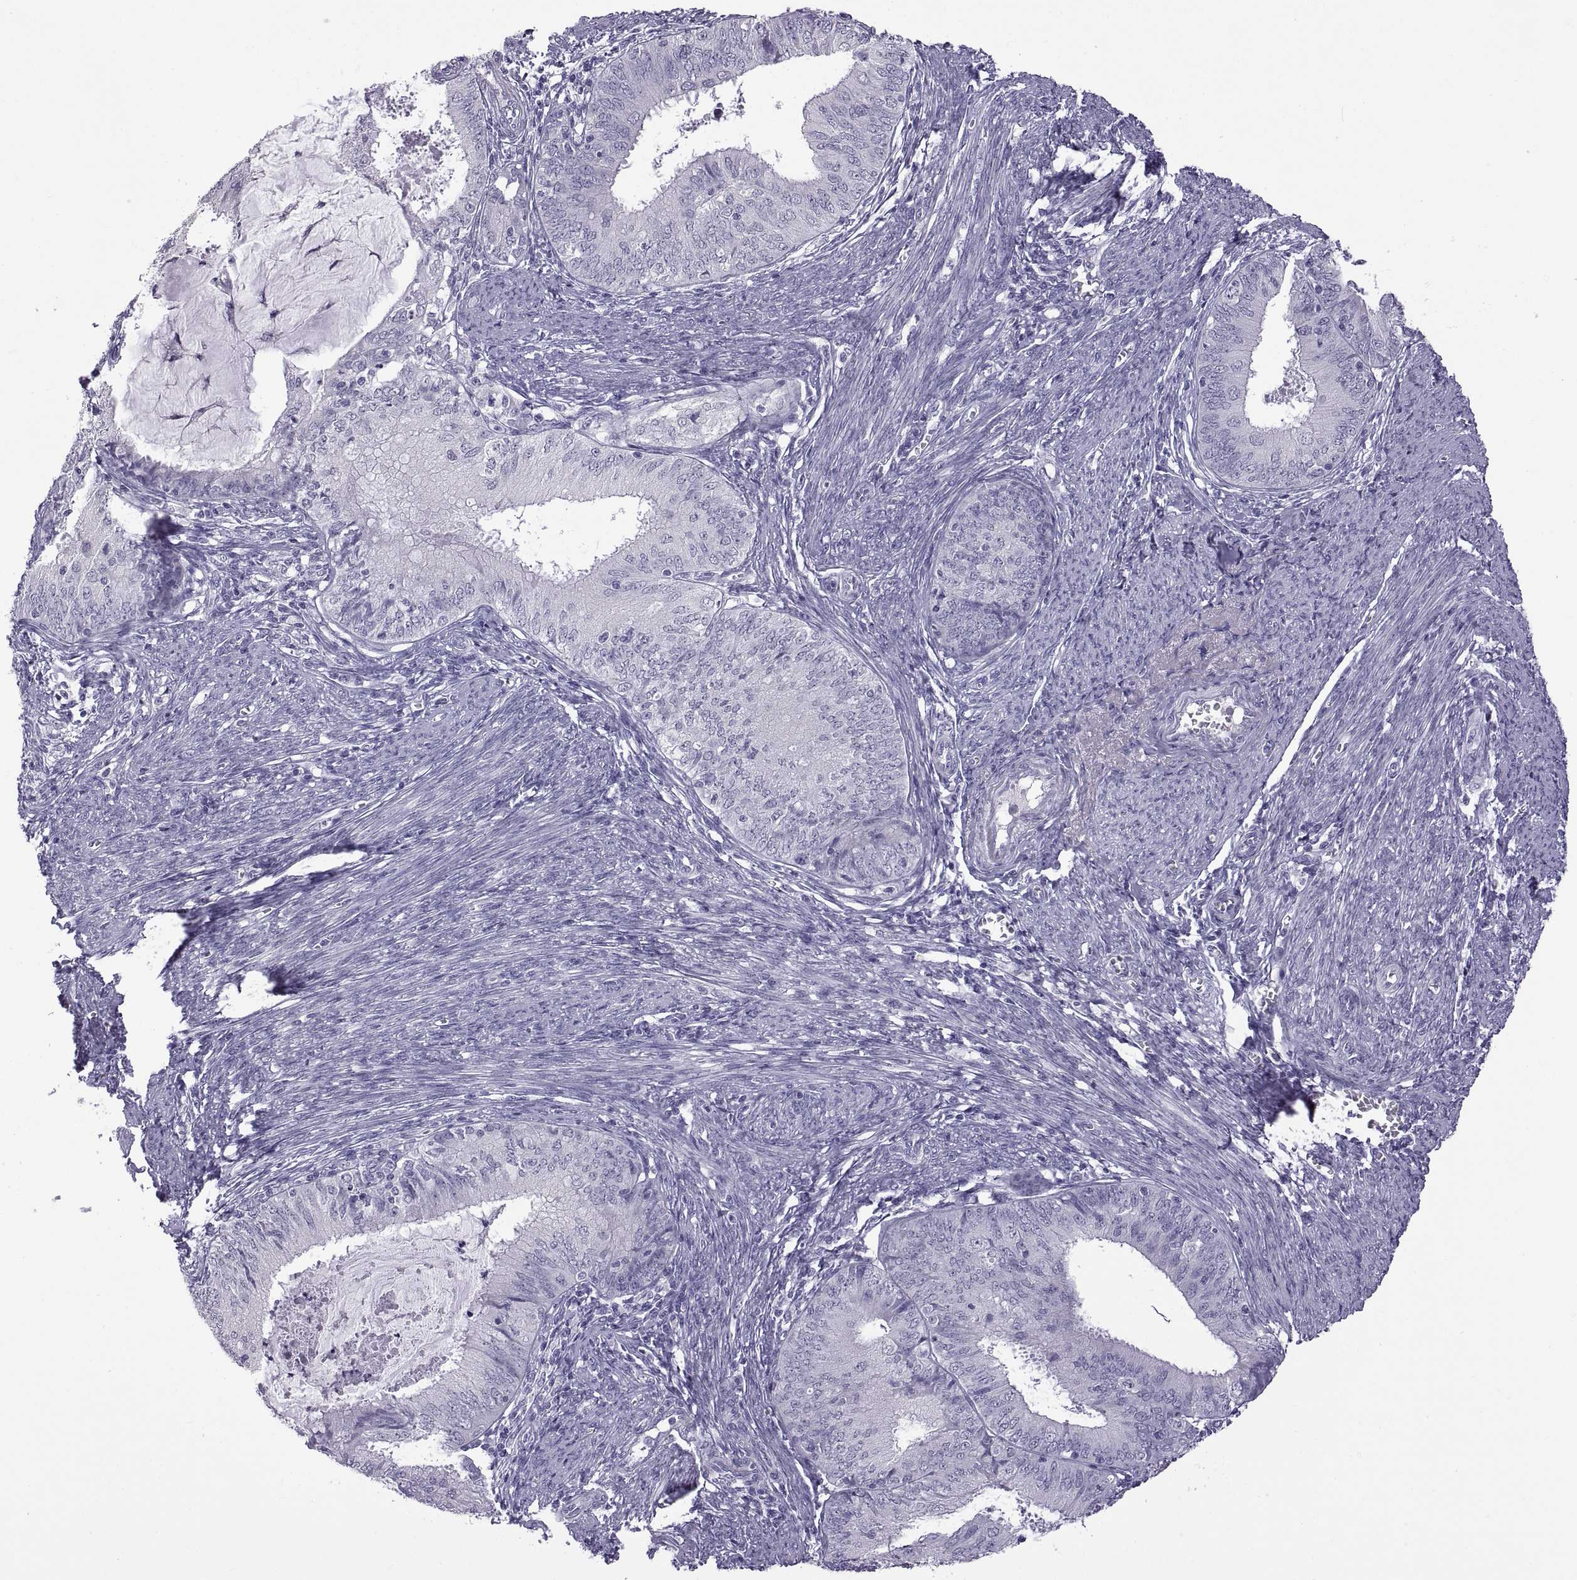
{"staining": {"intensity": "negative", "quantity": "none", "location": "none"}, "tissue": "endometrial cancer", "cell_type": "Tumor cells", "image_type": "cancer", "snomed": [{"axis": "morphology", "description": "Adenocarcinoma, NOS"}, {"axis": "topography", "description": "Endometrium"}], "caption": "IHC of human endometrial cancer (adenocarcinoma) displays no expression in tumor cells. (DAB immunohistochemistry (IHC), high magnification).", "gene": "RDM1", "patient": {"sex": "female", "age": 57}}